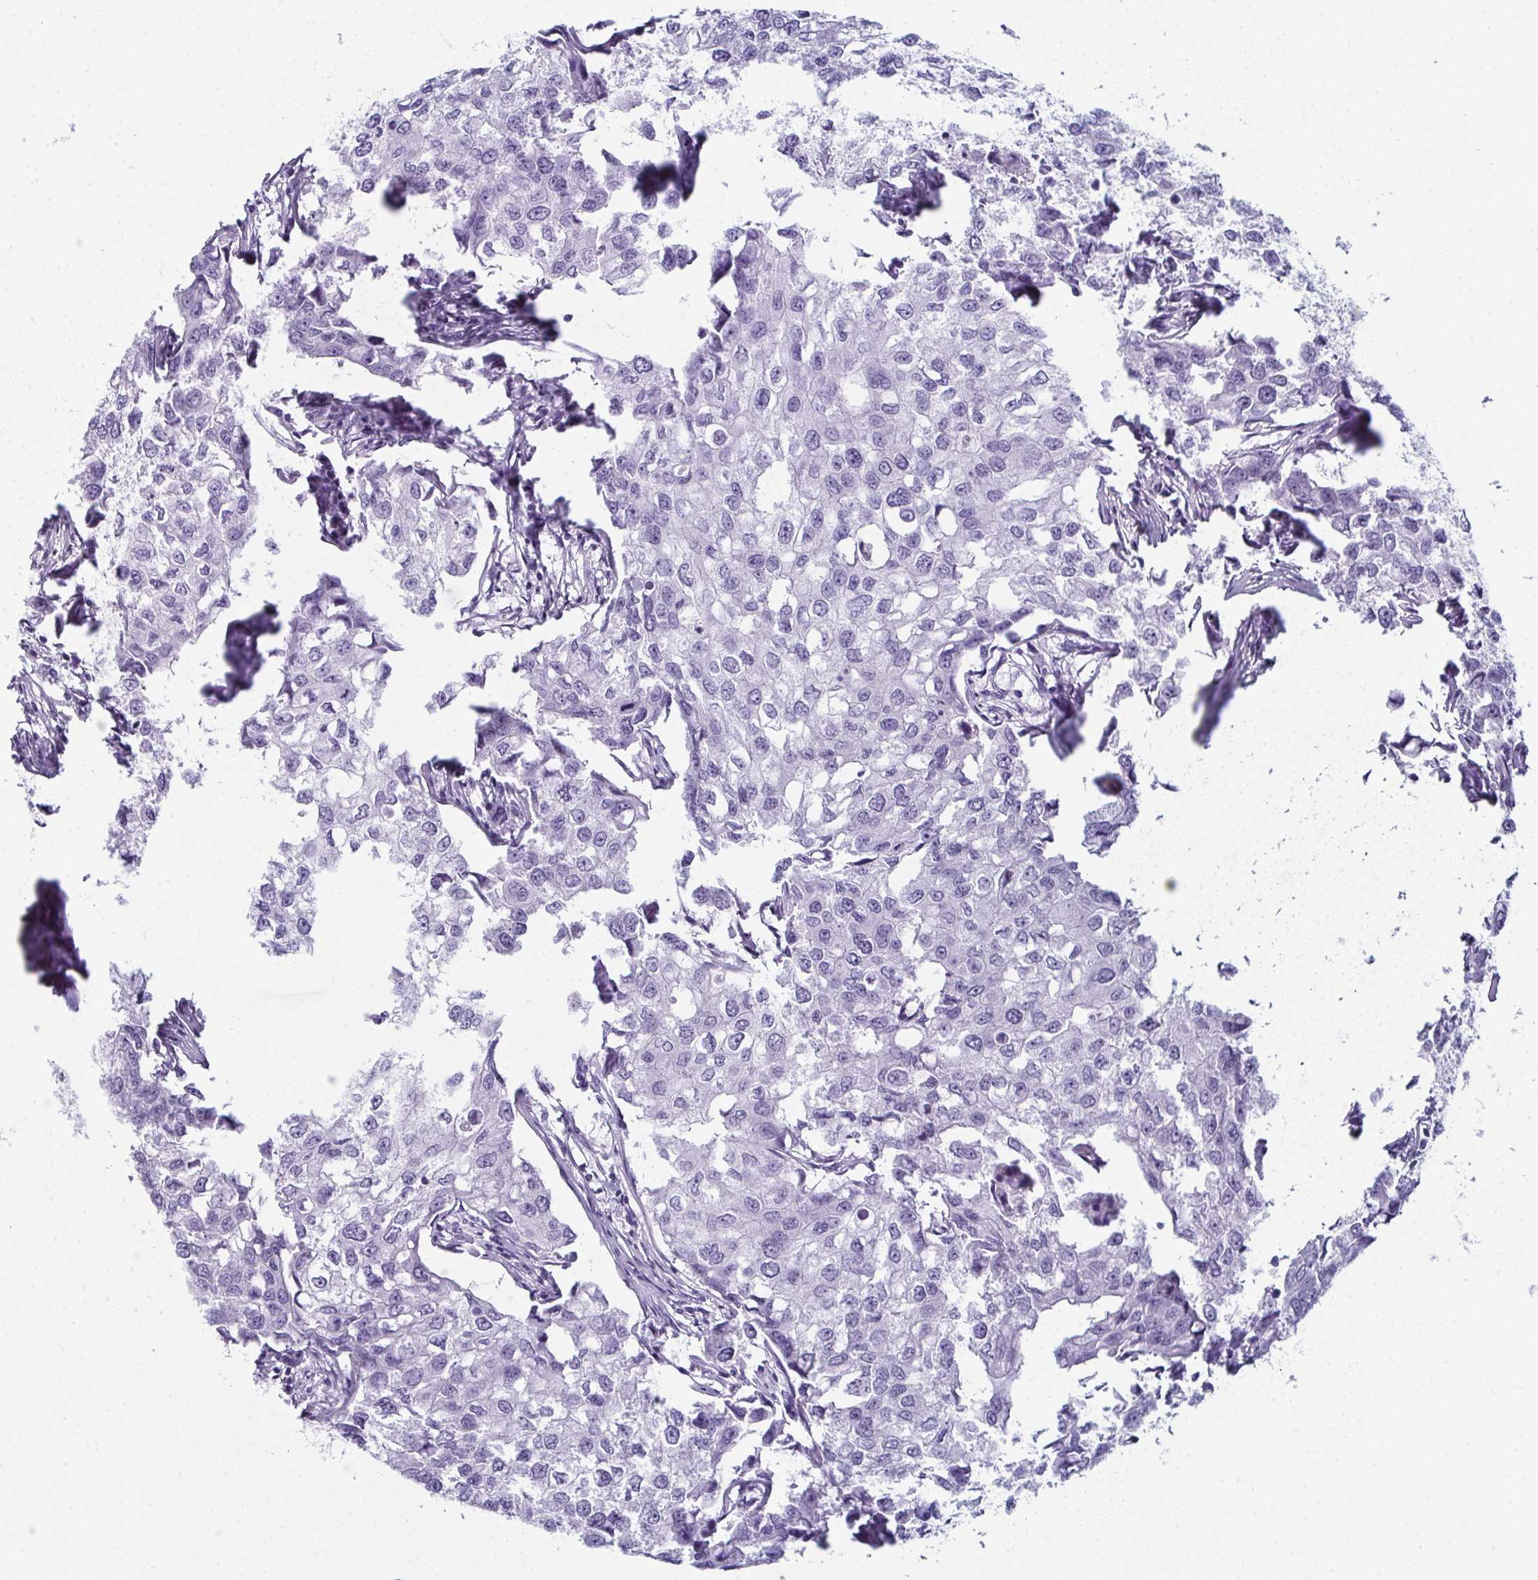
{"staining": {"intensity": "negative", "quantity": "none", "location": "none"}, "tissue": "breast cancer", "cell_type": "Tumor cells", "image_type": "cancer", "snomed": [{"axis": "morphology", "description": "Duct carcinoma"}, {"axis": "topography", "description": "Breast"}], "caption": "Photomicrograph shows no significant protein positivity in tumor cells of breast intraductal carcinoma.", "gene": "ENKUR", "patient": {"sex": "female", "age": 27}}